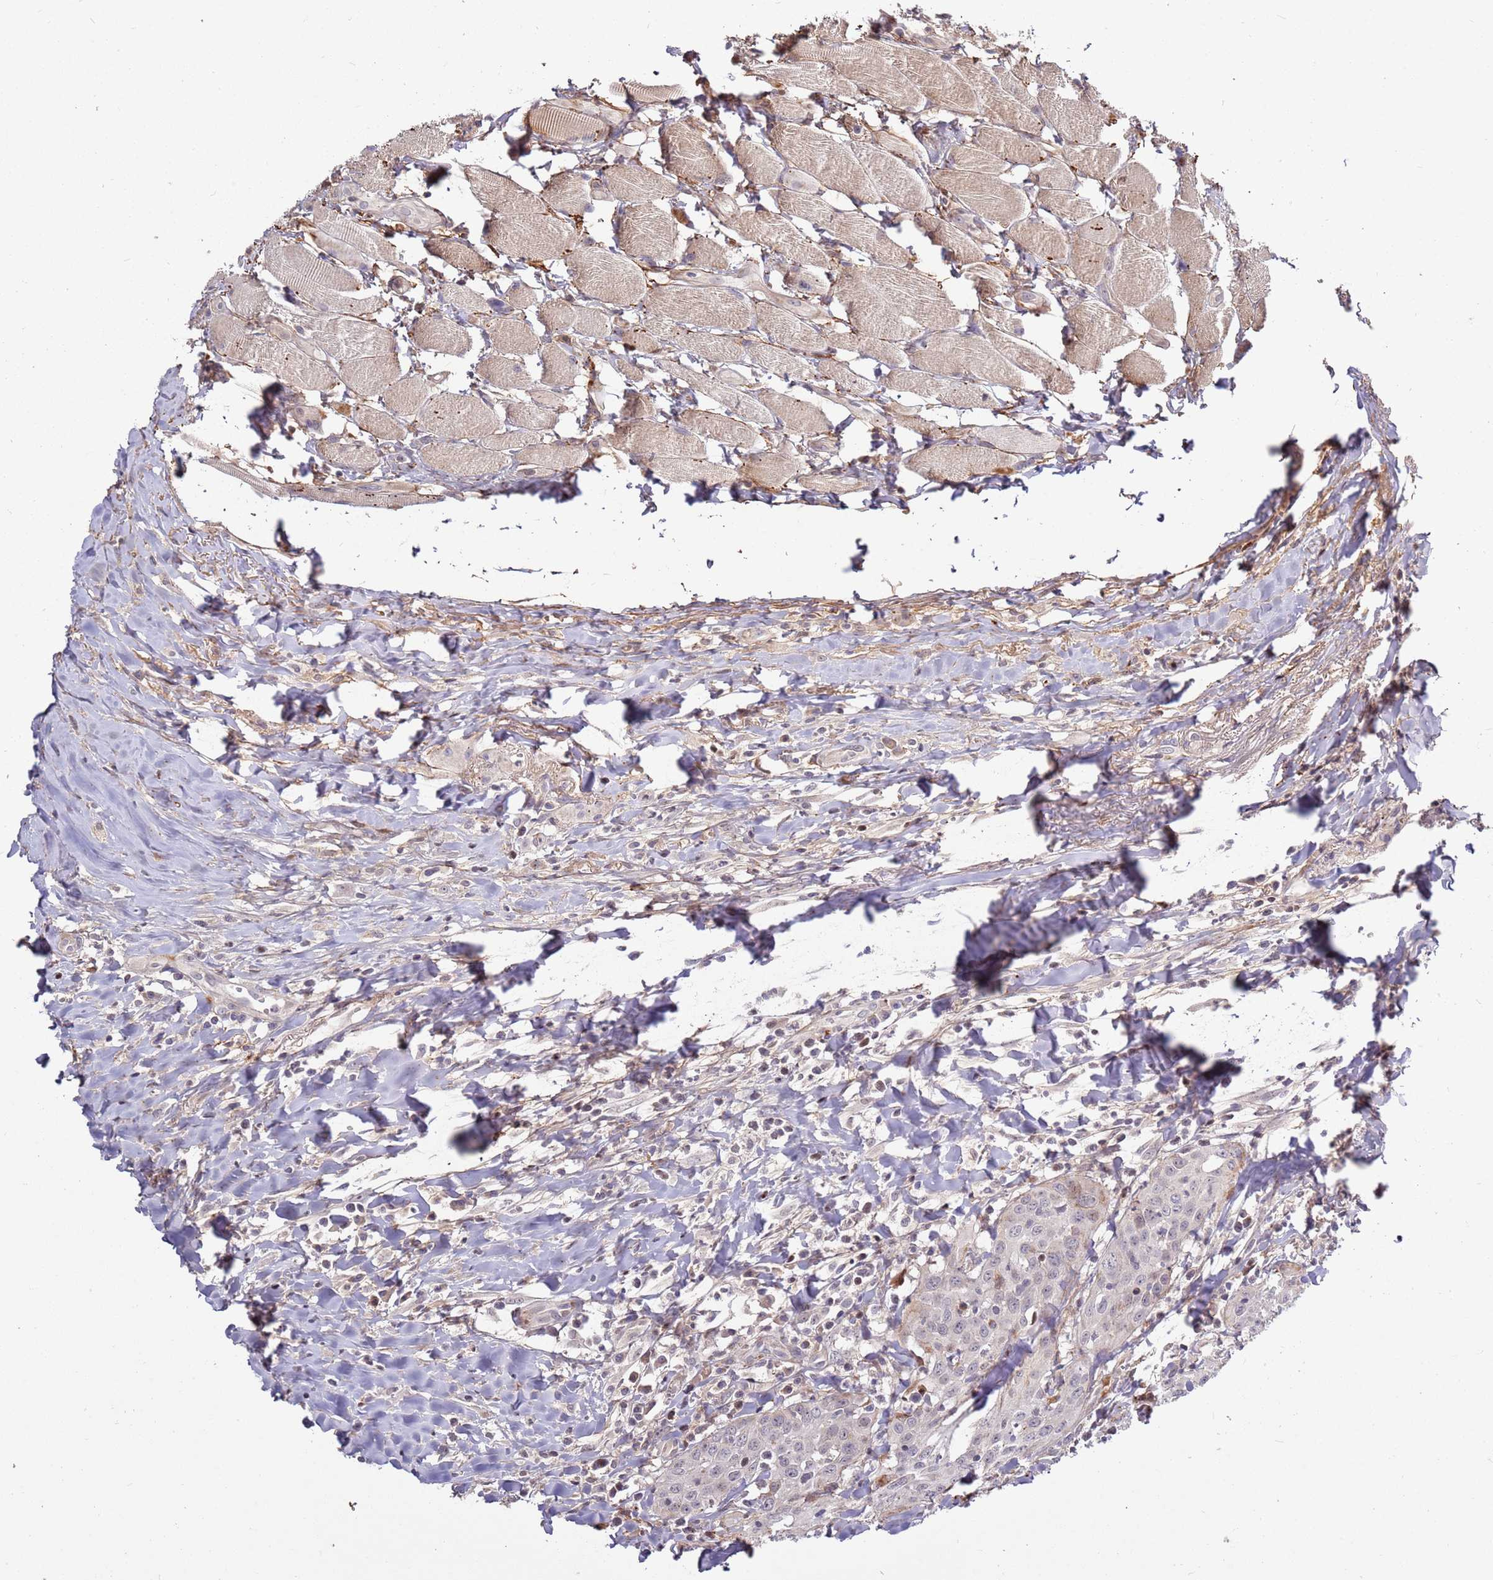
{"staining": {"intensity": "negative", "quantity": "none", "location": "none"}, "tissue": "head and neck cancer", "cell_type": "Tumor cells", "image_type": "cancer", "snomed": [{"axis": "morphology", "description": "Normal tissue, NOS"}, {"axis": "morphology", "description": "Squamous cell carcinoma, NOS"}, {"axis": "topography", "description": "Oral tissue"}, {"axis": "topography", "description": "Head-Neck"}], "caption": "Human head and neck cancer (squamous cell carcinoma) stained for a protein using immunohistochemistry exhibits no positivity in tumor cells.", "gene": "RHBDL1", "patient": {"sex": "female", "age": 70}}